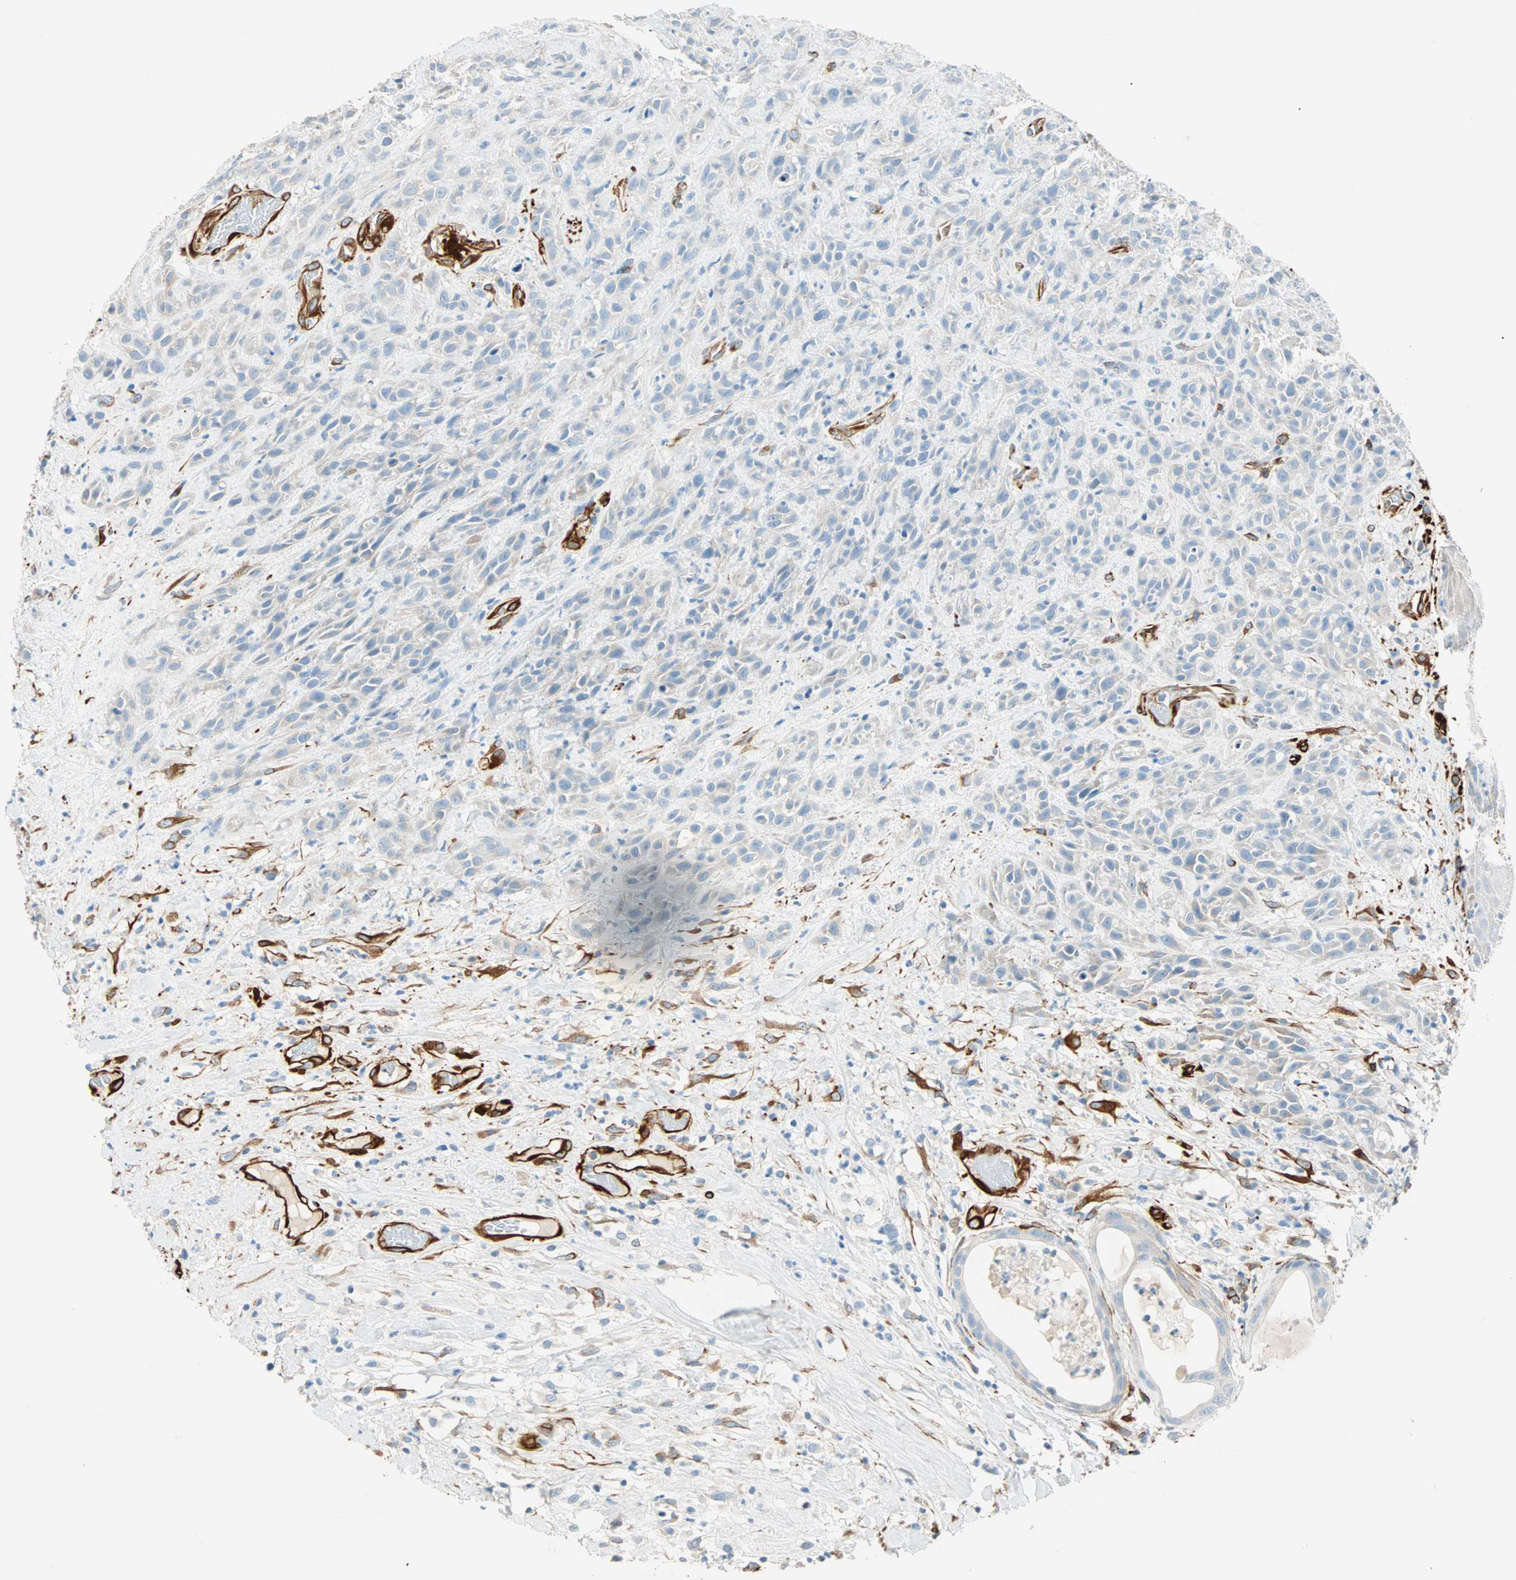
{"staining": {"intensity": "negative", "quantity": "none", "location": "none"}, "tissue": "head and neck cancer", "cell_type": "Tumor cells", "image_type": "cancer", "snomed": [{"axis": "morphology", "description": "Normal tissue, NOS"}, {"axis": "morphology", "description": "Squamous cell carcinoma, NOS"}, {"axis": "topography", "description": "Cartilage tissue"}, {"axis": "topography", "description": "Head-Neck"}], "caption": "IHC of human head and neck cancer shows no positivity in tumor cells. Brightfield microscopy of IHC stained with DAB (3,3'-diaminobenzidine) (brown) and hematoxylin (blue), captured at high magnification.", "gene": "NES", "patient": {"sex": "male", "age": 62}}